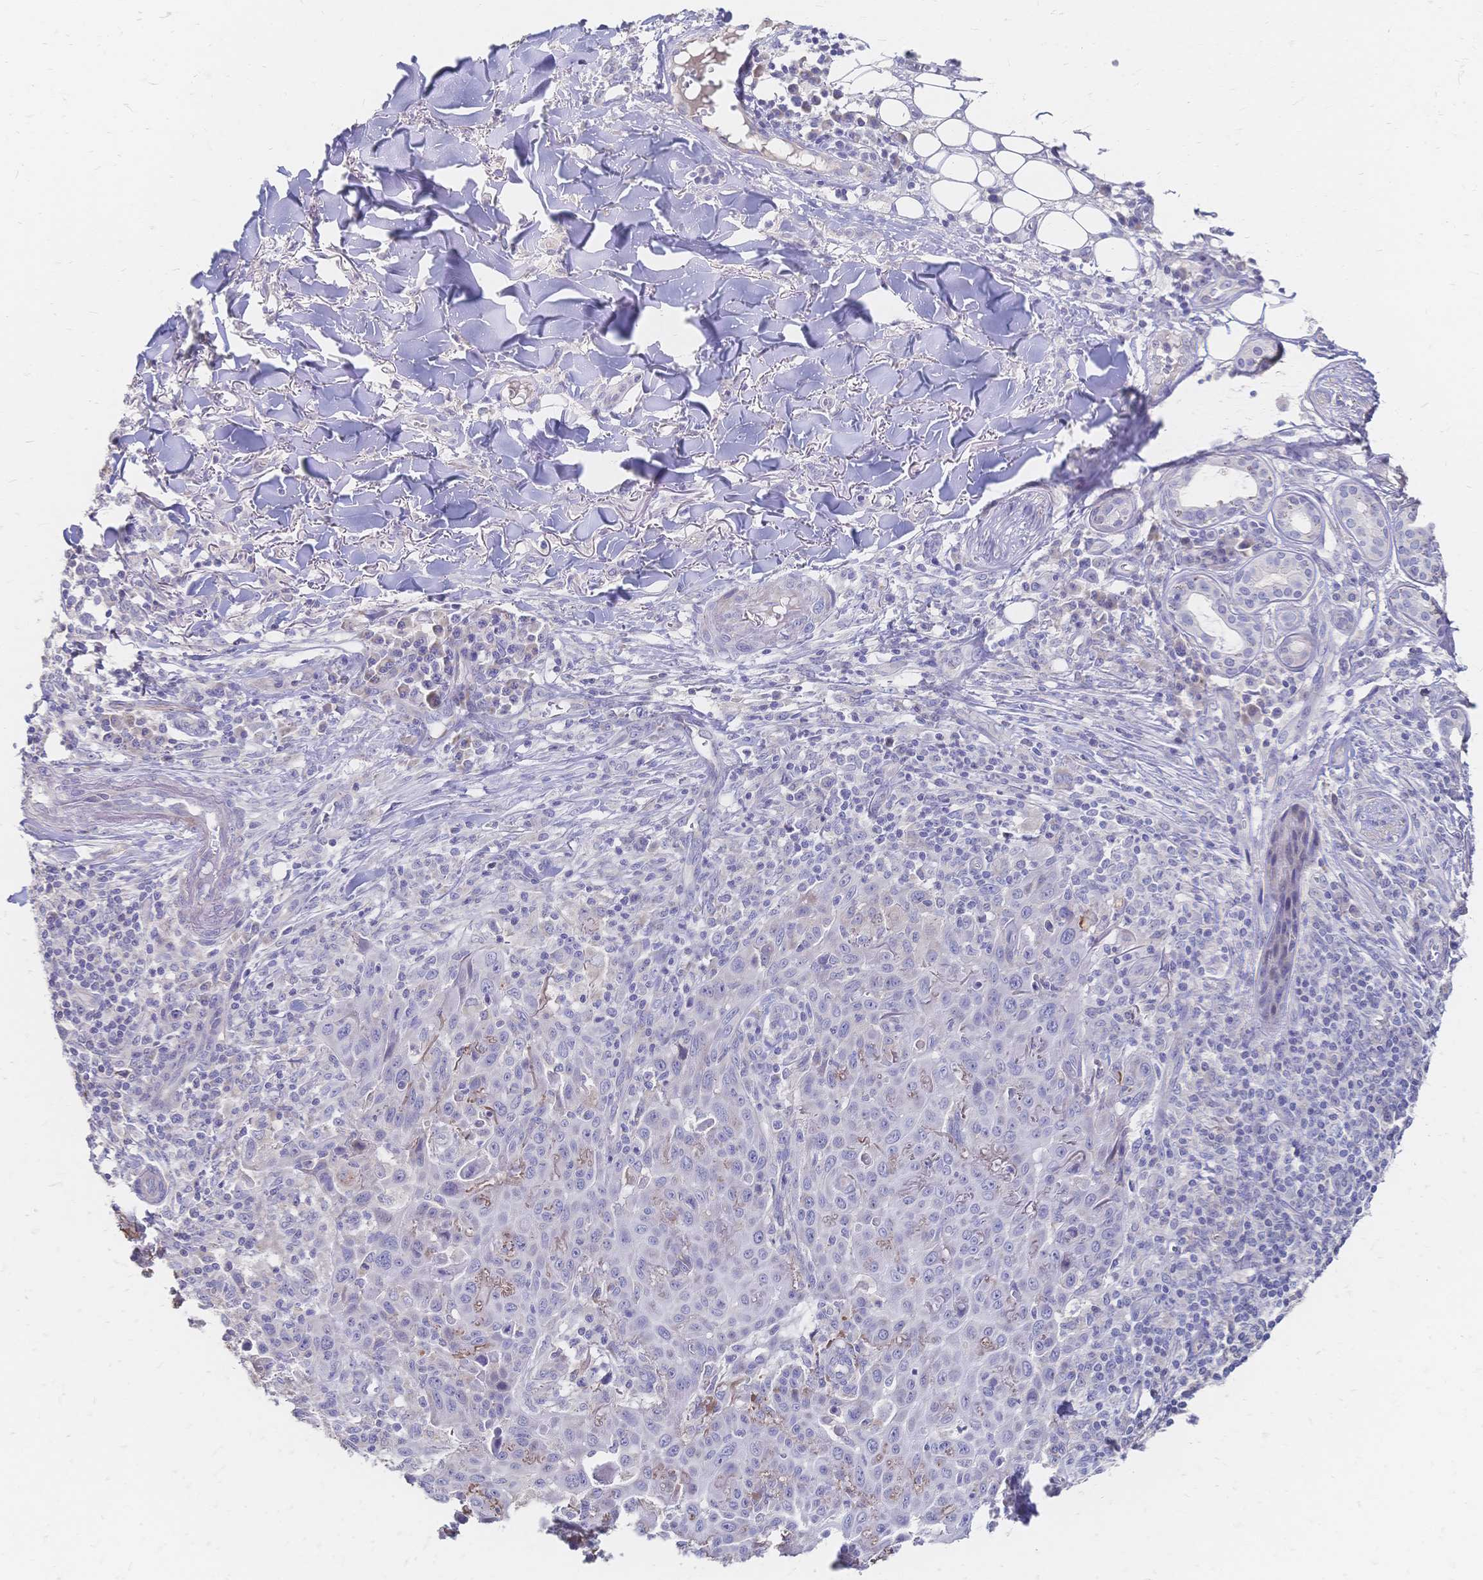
{"staining": {"intensity": "negative", "quantity": "none", "location": "none"}, "tissue": "skin cancer", "cell_type": "Tumor cells", "image_type": "cancer", "snomed": [{"axis": "morphology", "description": "Squamous cell carcinoma, NOS"}, {"axis": "topography", "description": "Skin"}], "caption": "Tumor cells show no significant protein staining in squamous cell carcinoma (skin).", "gene": "VWC2L", "patient": {"sex": "male", "age": 75}}